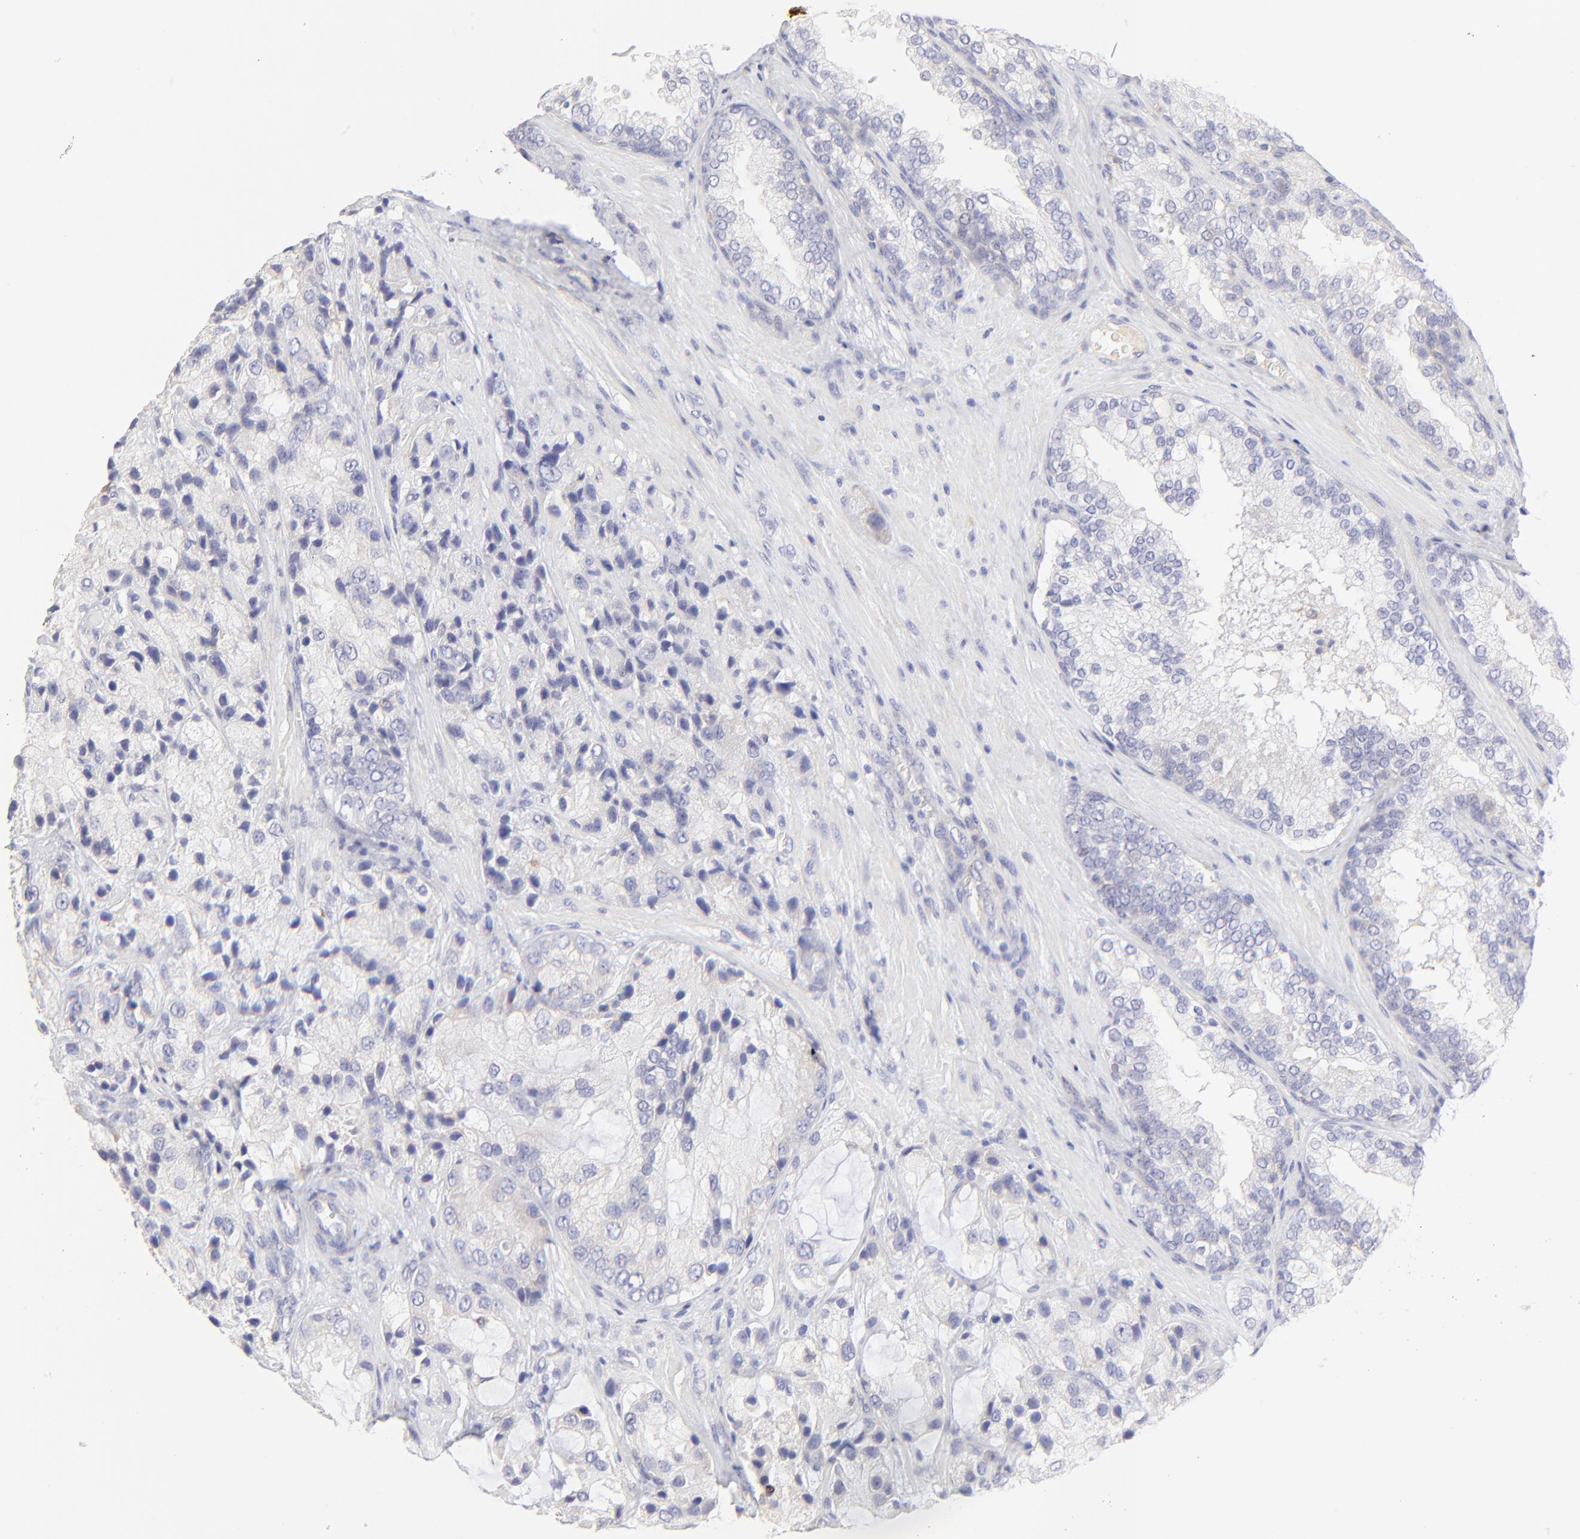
{"staining": {"intensity": "negative", "quantity": "none", "location": "none"}, "tissue": "prostate cancer", "cell_type": "Tumor cells", "image_type": "cancer", "snomed": [{"axis": "morphology", "description": "Adenocarcinoma, High grade"}, {"axis": "topography", "description": "Prostate"}], "caption": "Immunohistochemistry of human prostate high-grade adenocarcinoma shows no staining in tumor cells.", "gene": "LHFPL1", "patient": {"sex": "male", "age": 70}}